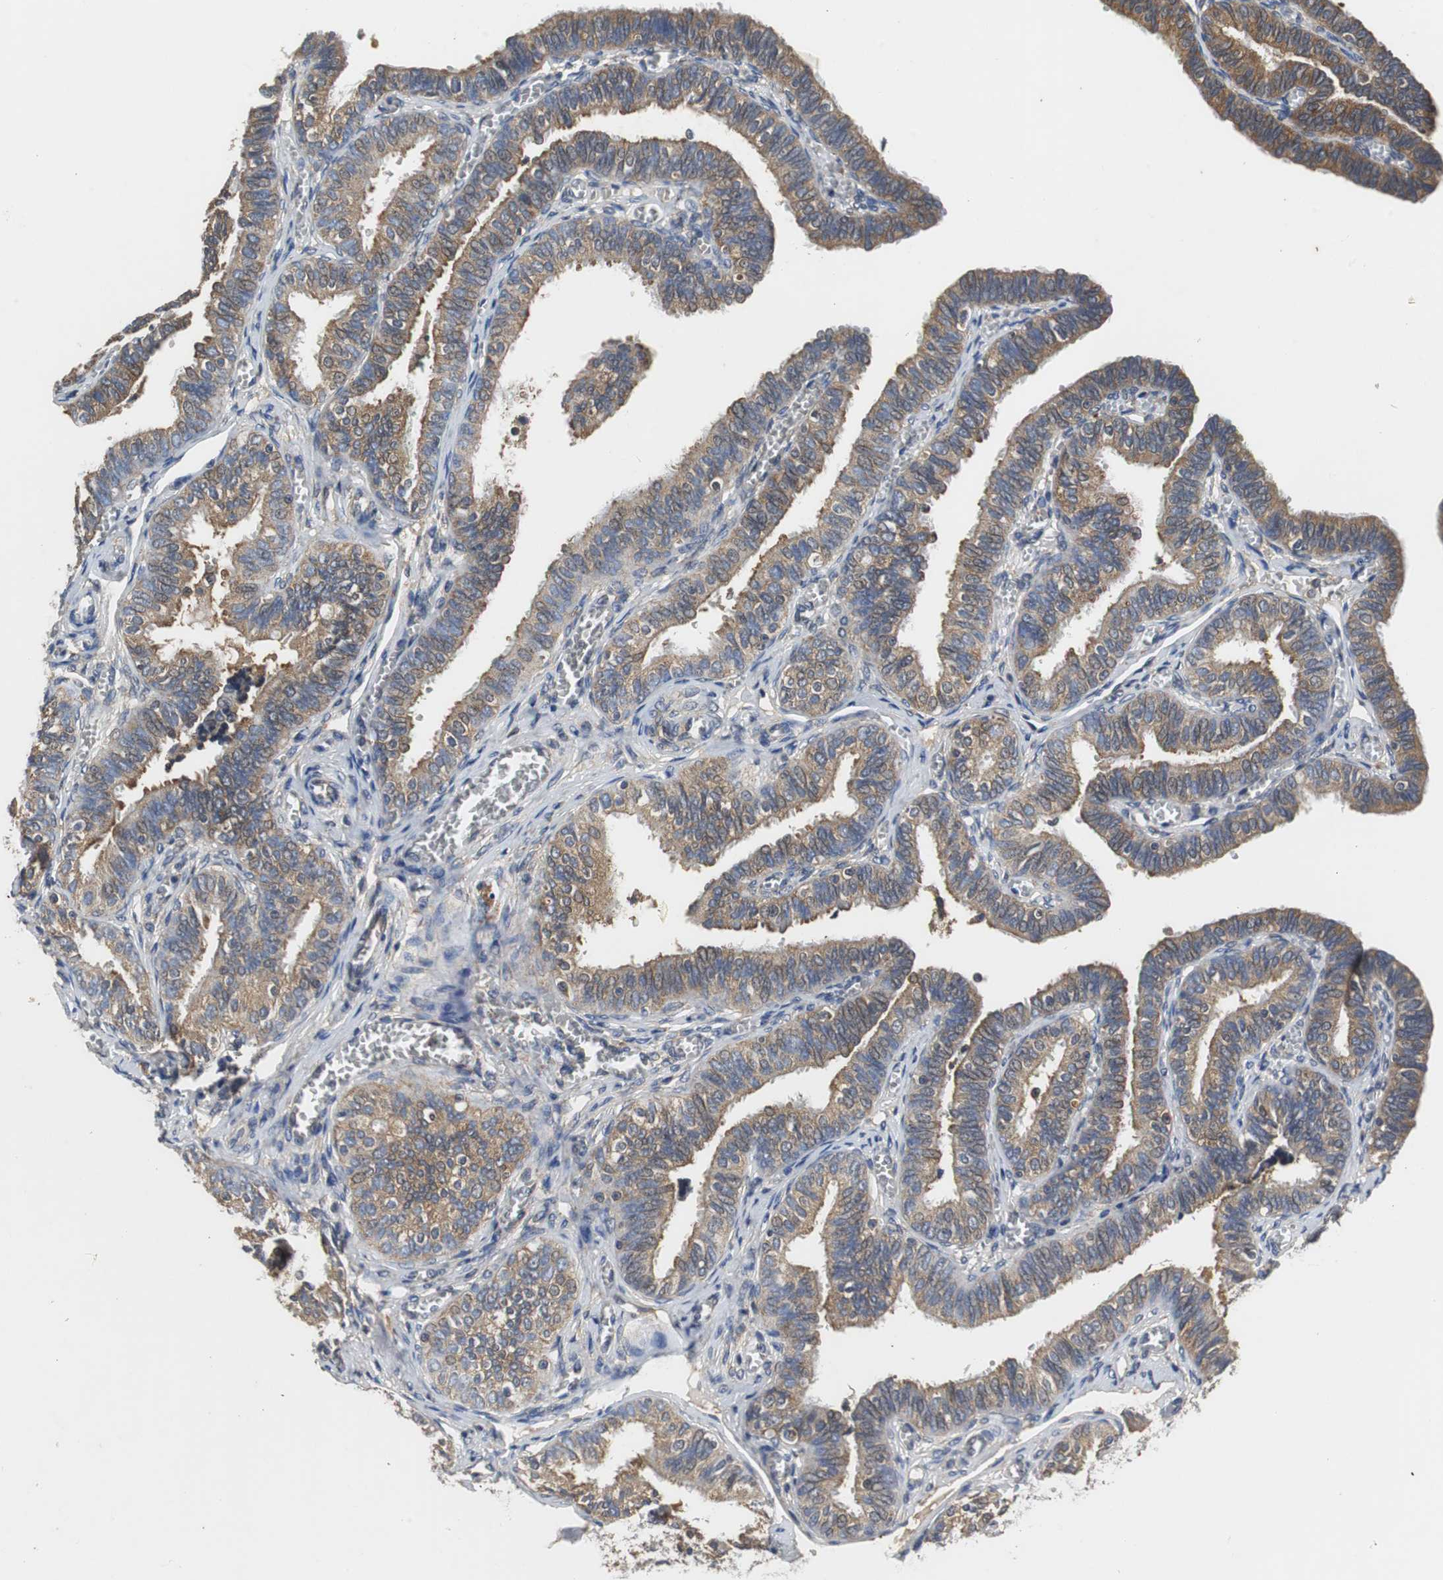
{"staining": {"intensity": "moderate", "quantity": ">75%", "location": "cytoplasmic/membranous"}, "tissue": "fallopian tube", "cell_type": "Glandular cells", "image_type": "normal", "snomed": [{"axis": "morphology", "description": "Normal tissue, NOS"}, {"axis": "topography", "description": "Fallopian tube"}], "caption": "Glandular cells display moderate cytoplasmic/membranous staining in about >75% of cells in normal fallopian tube.", "gene": "VBP1", "patient": {"sex": "female", "age": 46}}